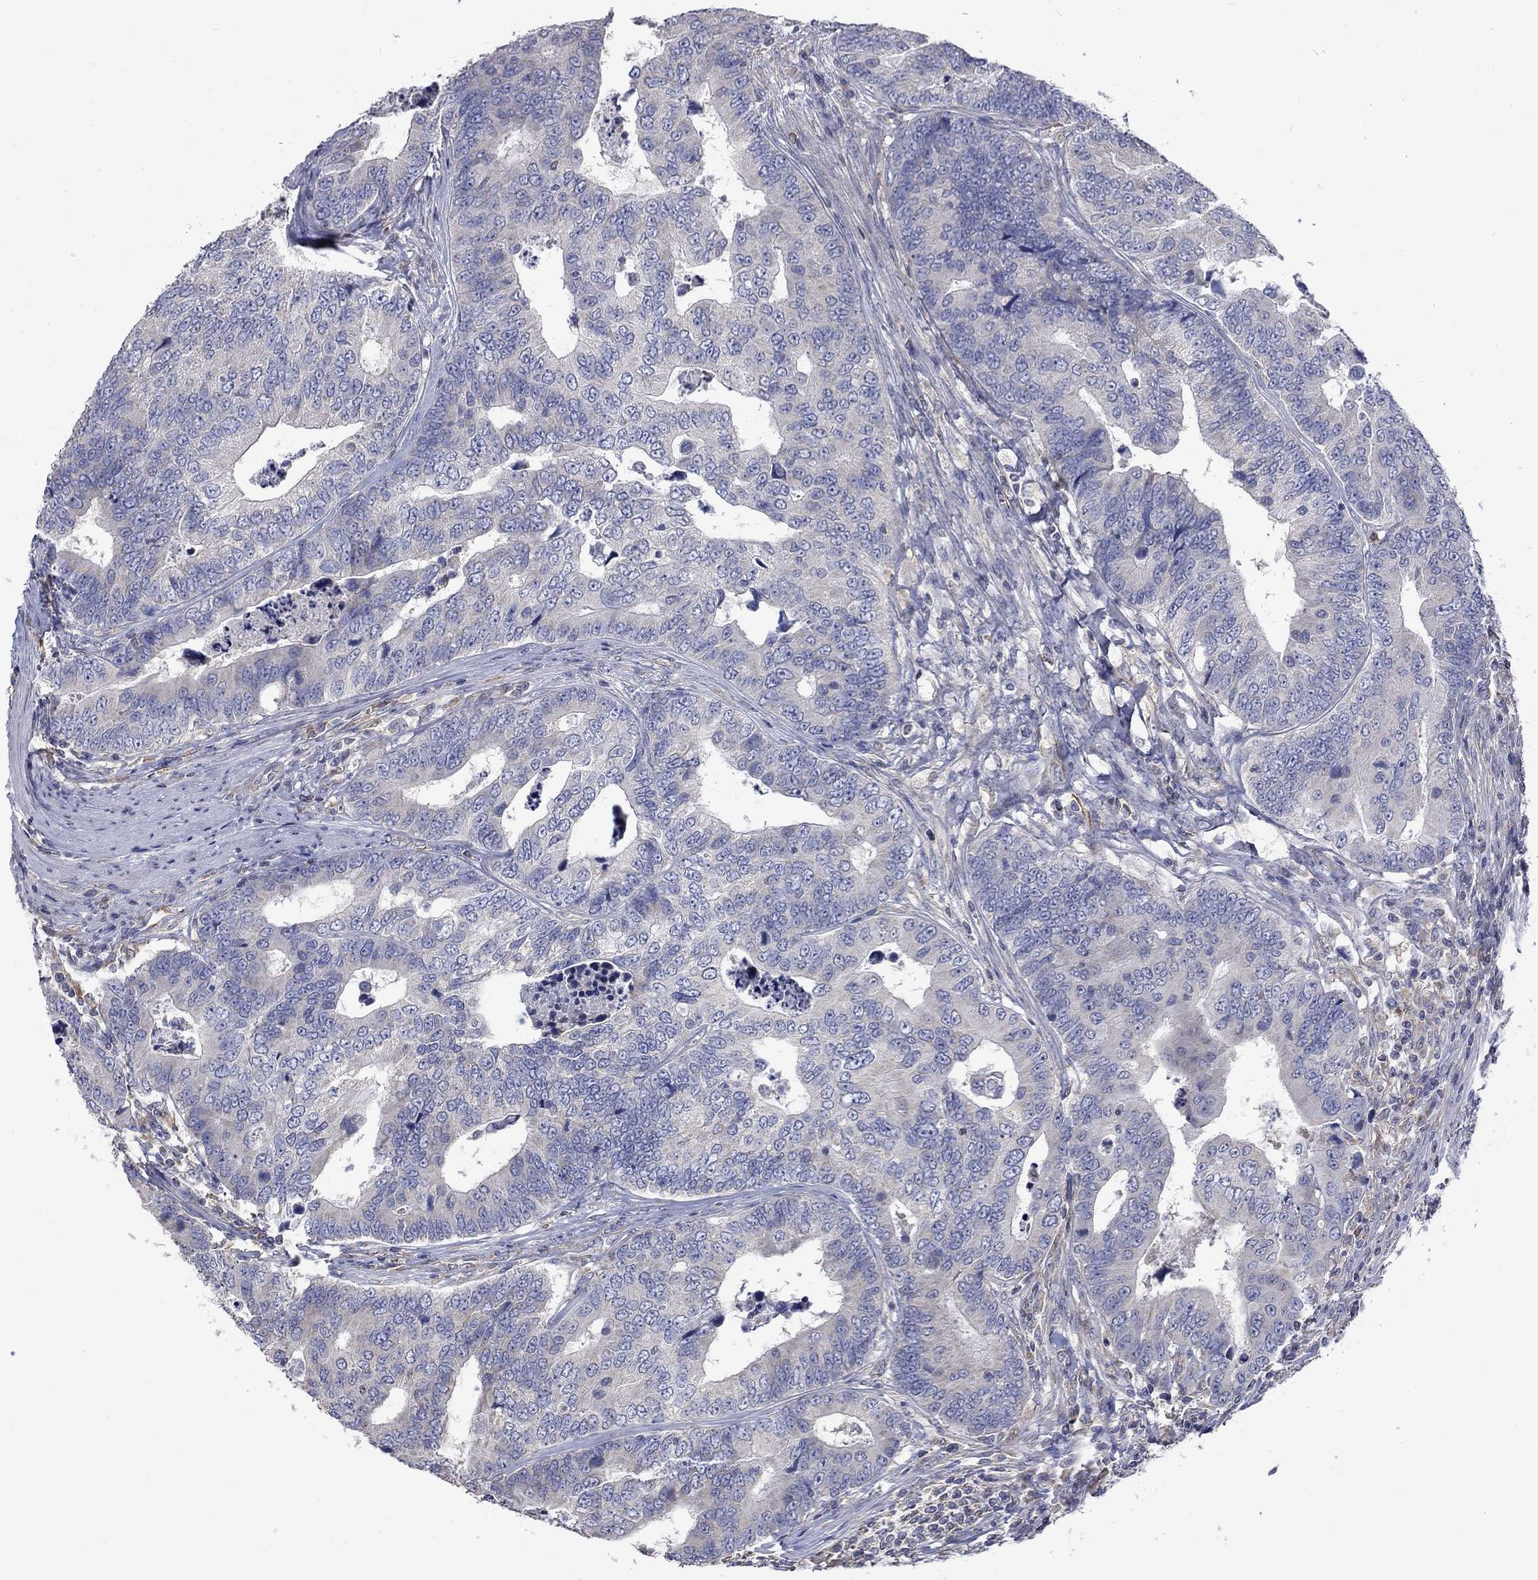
{"staining": {"intensity": "negative", "quantity": "none", "location": "none"}, "tissue": "colorectal cancer", "cell_type": "Tumor cells", "image_type": "cancer", "snomed": [{"axis": "morphology", "description": "Adenocarcinoma, NOS"}, {"axis": "topography", "description": "Colon"}], "caption": "Immunohistochemistry (IHC) of human colorectal adenocarcinoma exhibits no staining in tumor cells.", "gene": "CAMKK2", "patient": {"sex": "female", "age": 72}}